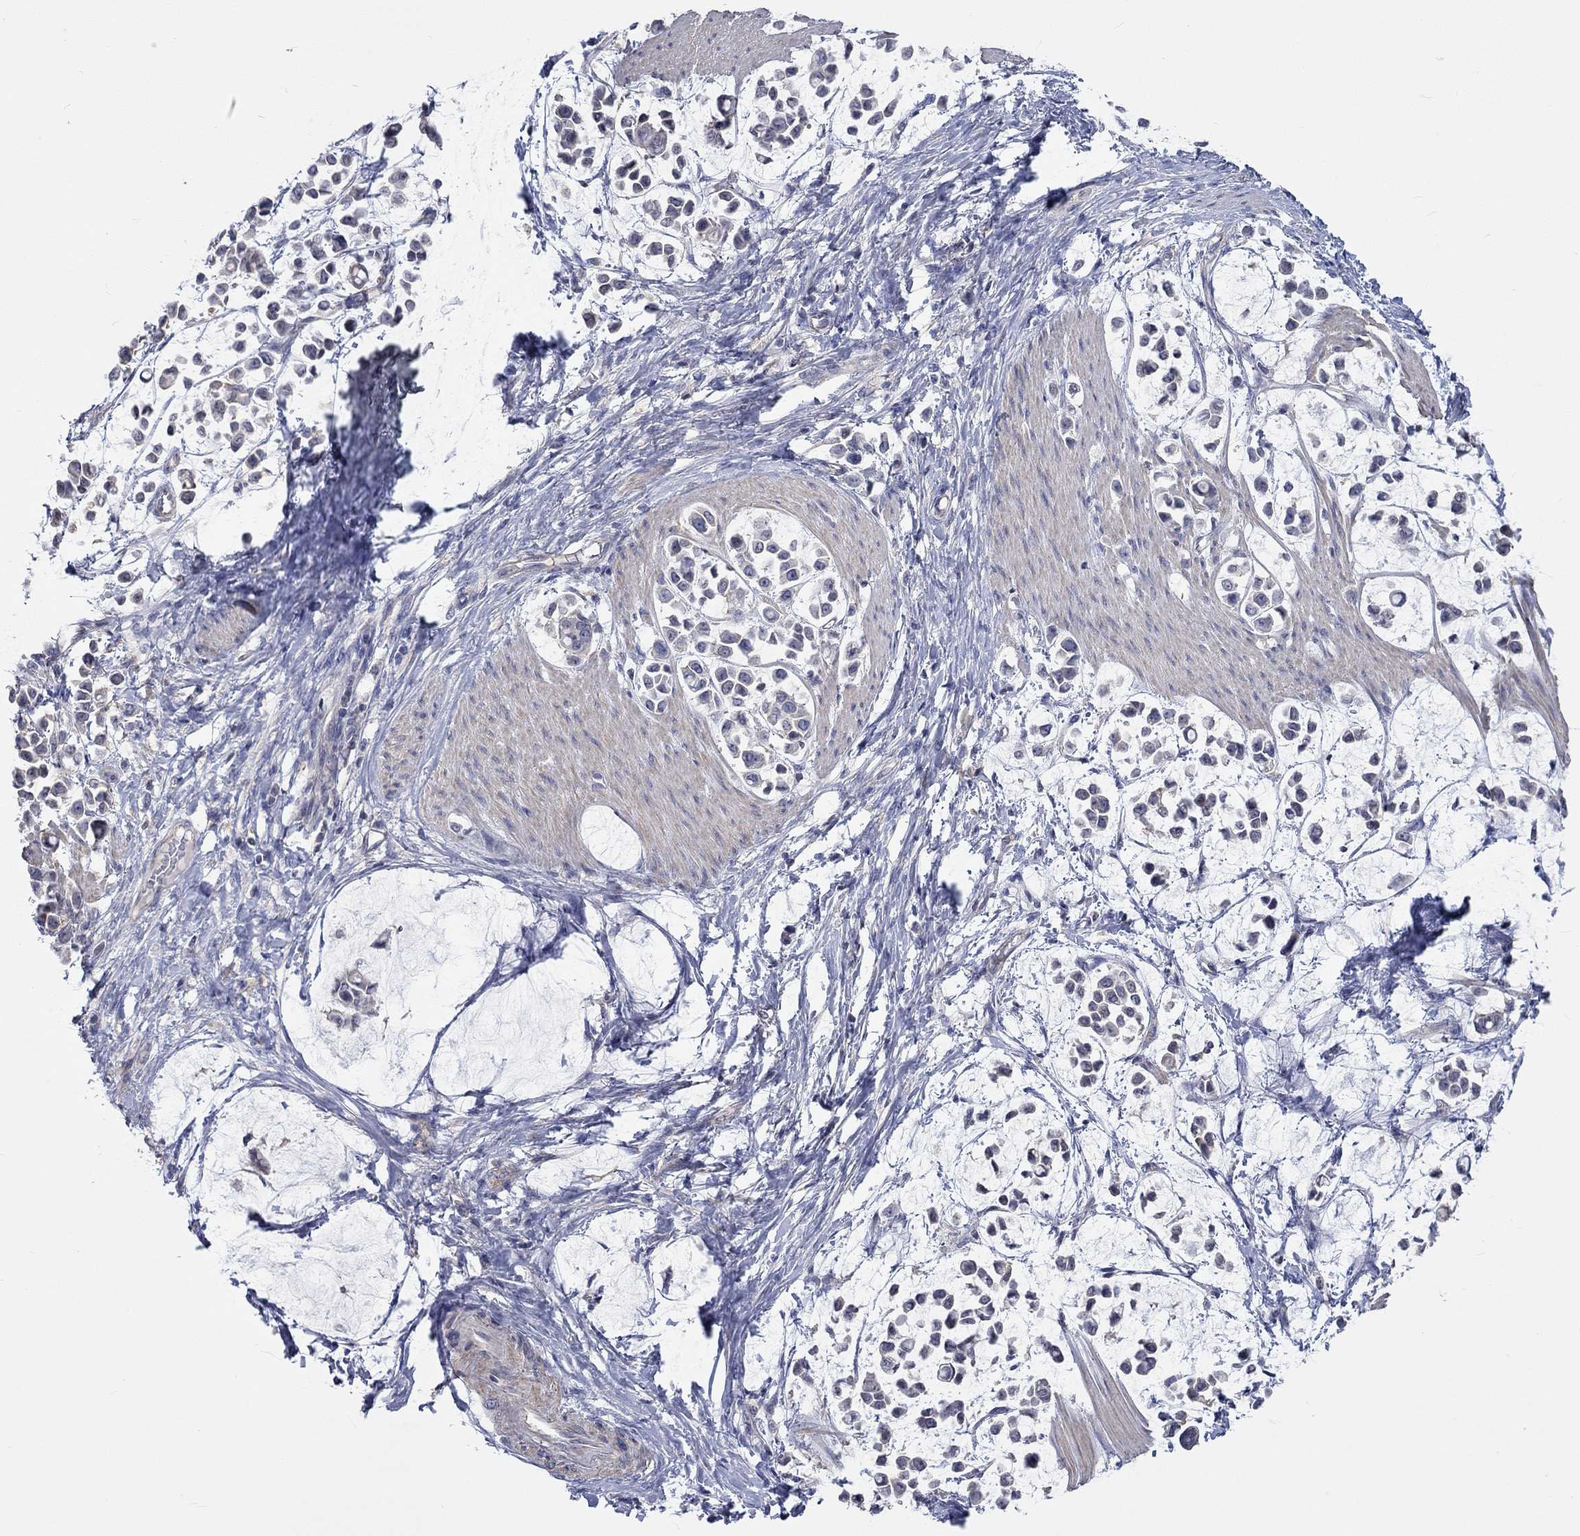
{"staining": {"intensity": "negative", "quantity": "none", "location": "none"}, "tissue": "stomach cancer", "cell_type": "Tumor cells", "image_type": "cancer", "snomed": [{"axis": "morphology", "description": "Adenocarcinoma, NOS"}, {"axis": "topography", "description": "Stomach"}], "caption": "DAB (3,3'-diaminobenzidine) immunohistochemical staining of human stomach adenocarcinoma displays no significant expression in tumor cells. (Brightfield microscopy of DAB immunohistochemistry at high magnification).", "gene": "PCDHGA10", "patient": {"sex": "male", "age": 82}}